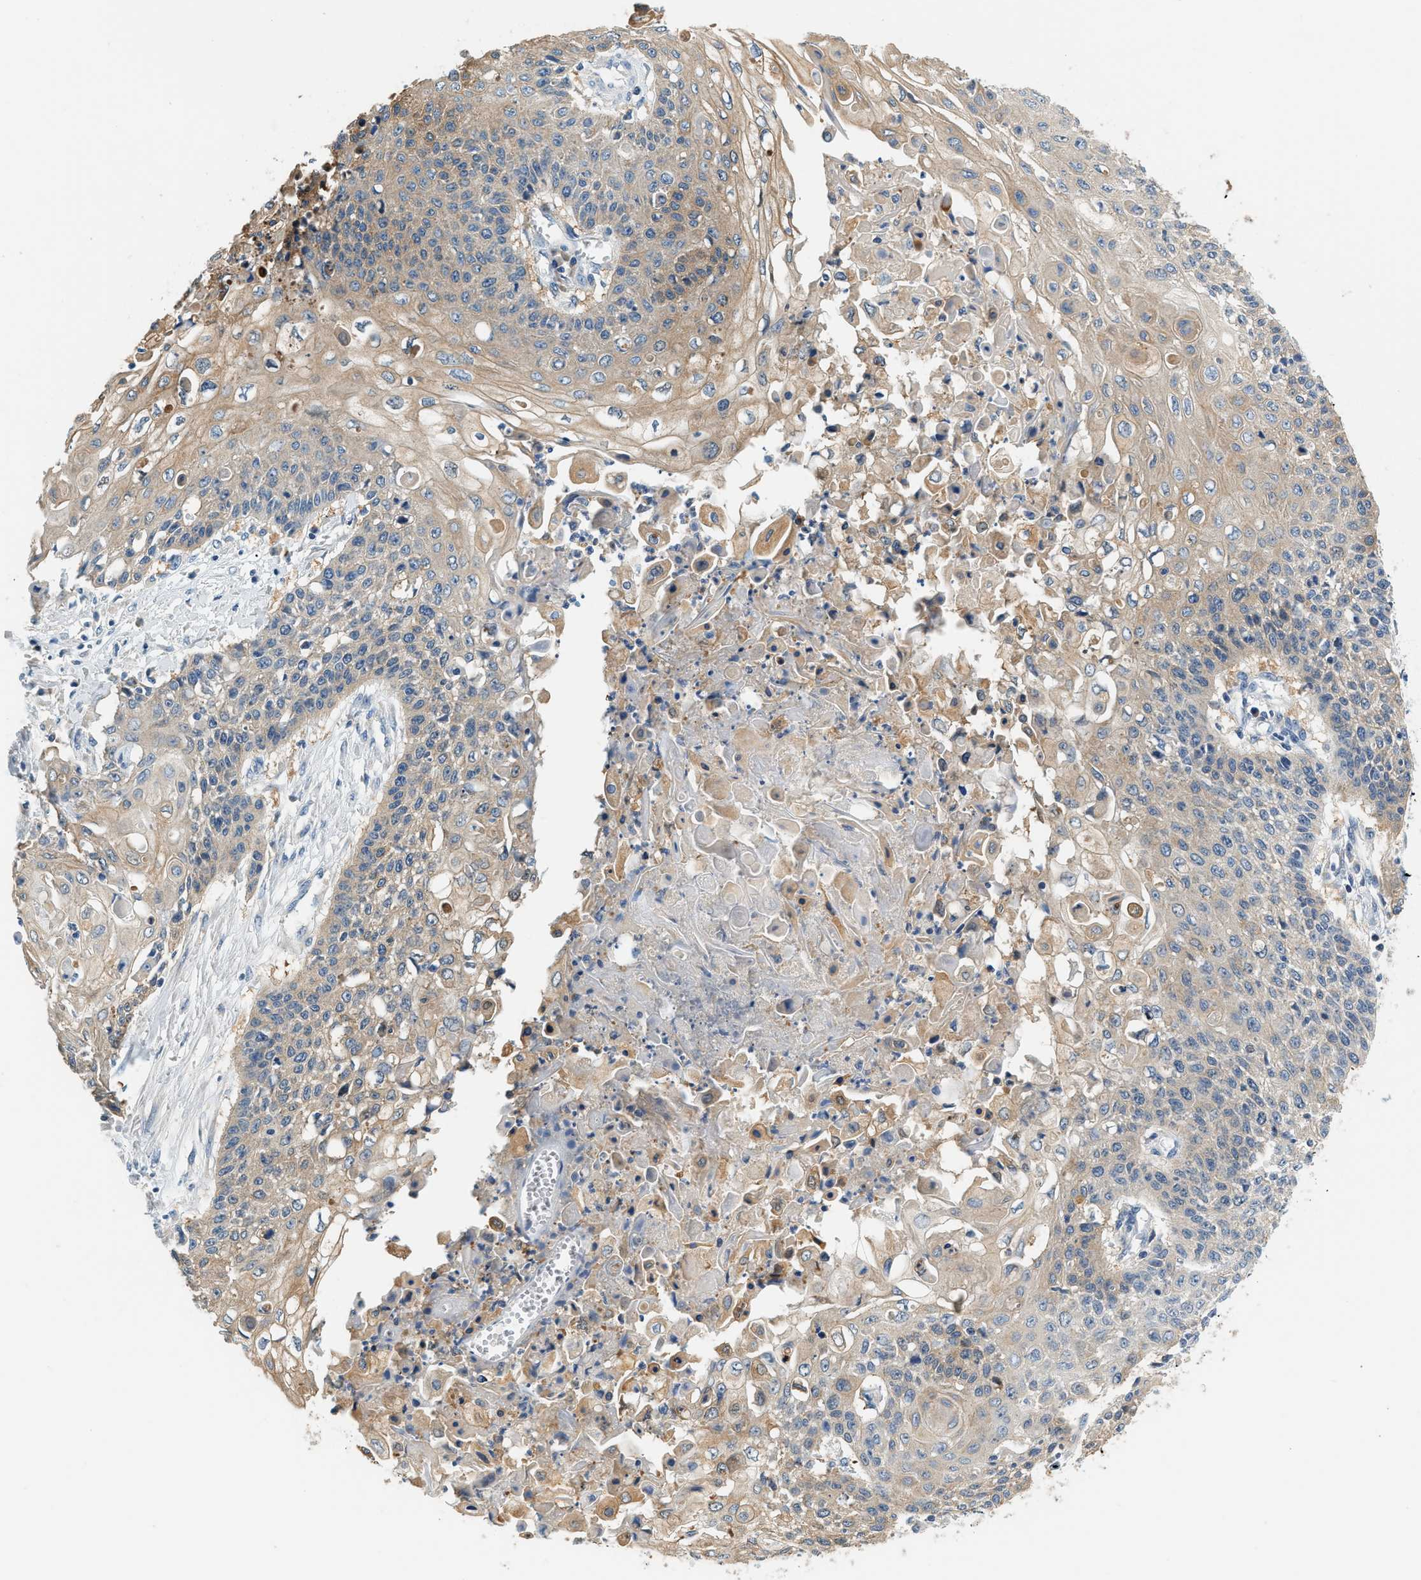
{"staining": {"intensity": "weak", "quantity": "25%-75%", "location": "cytoplasmic/membranous"}, "tissue": "cervical cancer", "cell_type": "Tumor cells", "image_type": "cancer", "snomed": [{"axis": "morphology", "description": "Squamous cell carcinoma, NOS"}, {"axis": "topography", "description": "Cervix"}], "caption": "A high-resolution micrograph shows immunohistochemistry staining of cervical cancer, which exhibits weak cytoplasmic/membranous positivity in about 25%-75% of tumor cells. (Brightfield microscopy of DAB IHC at high magnification).", "gene": "SLC35E1", "patient": {"sex": "female", "age": 39}}